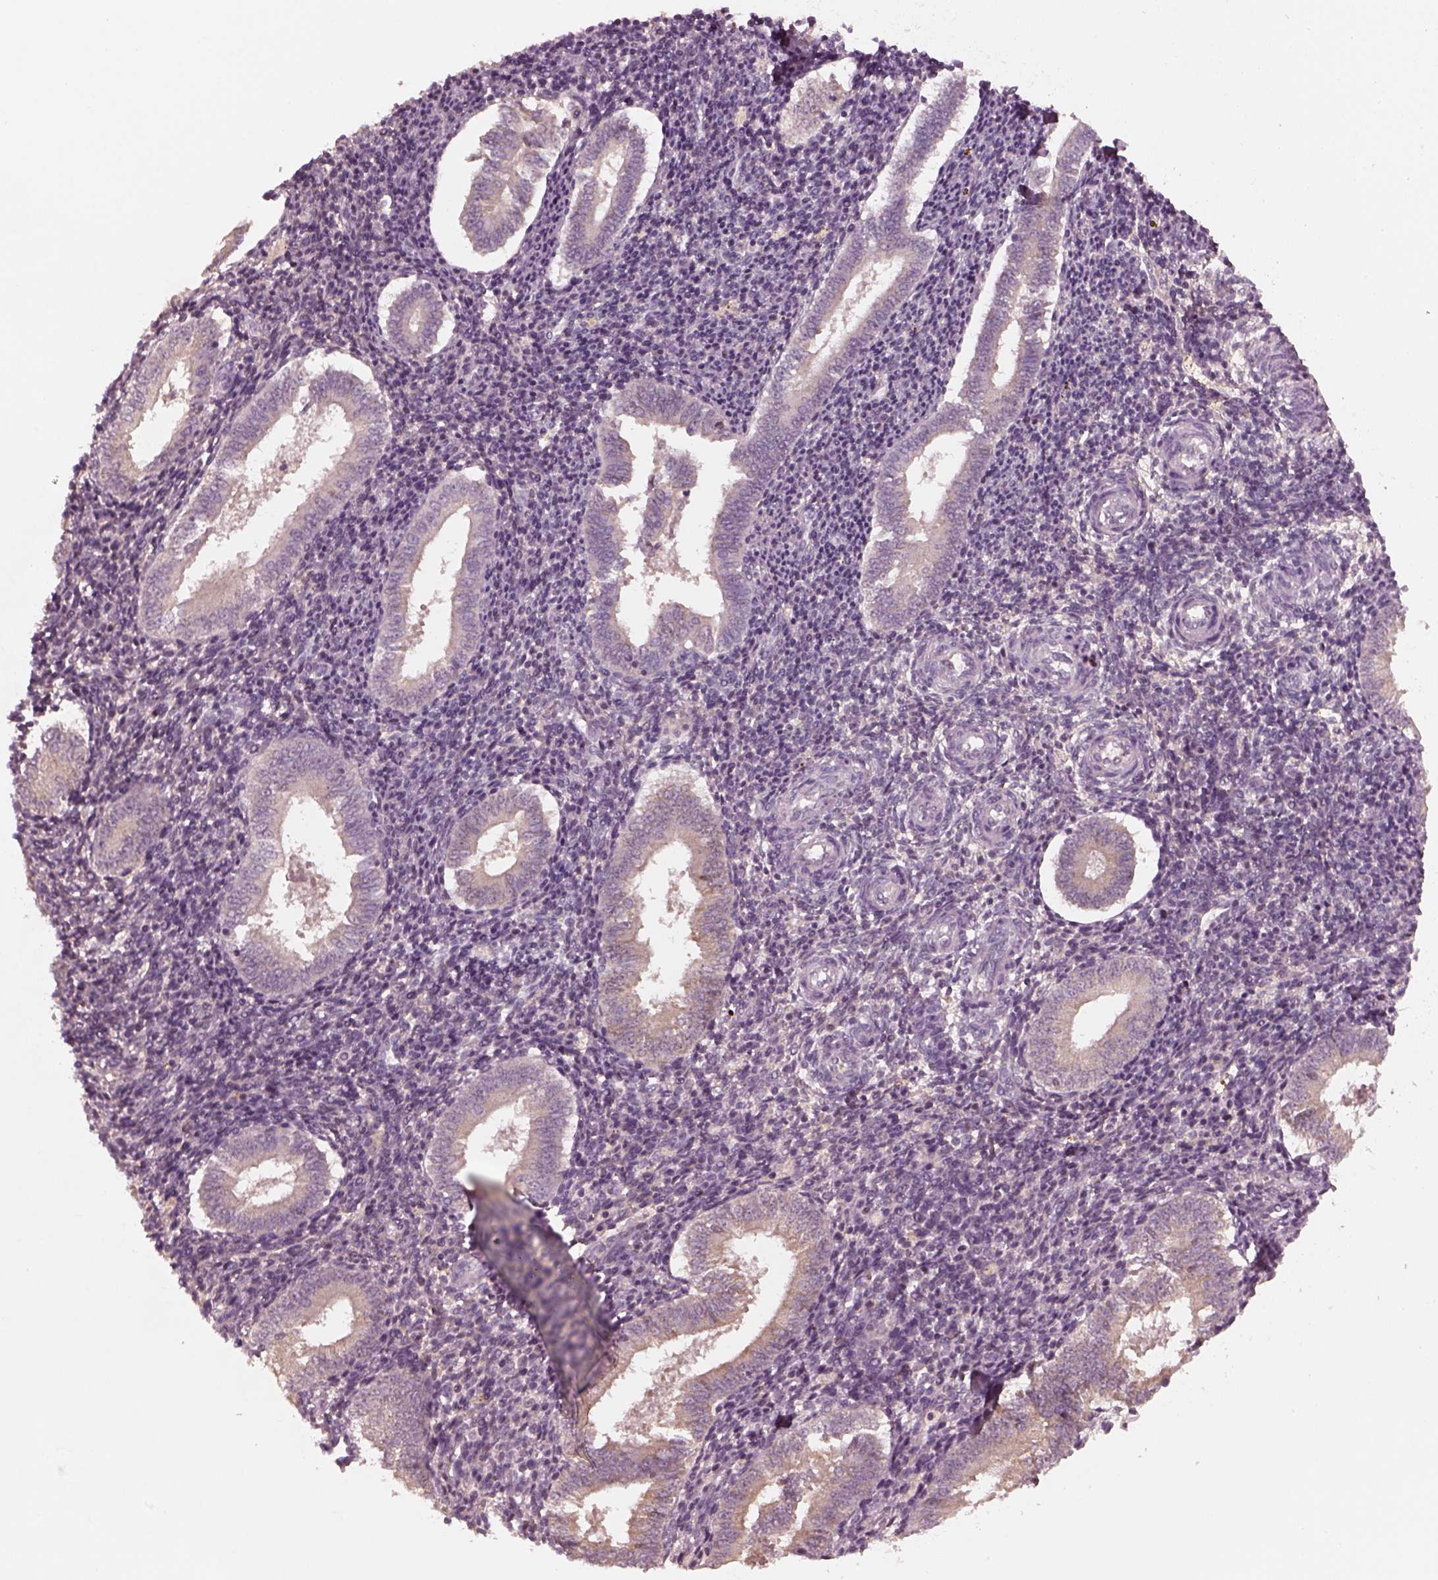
{"staining": {"intensity": "negative", "quantity": "none", "location": "none"}, "tissue": "endometrium", "cell_type": "Cells in endometrial stroma", "image_type": "normal", "snomed": [{"axis": "morphology", "description": "Normal tissue, NOS"}, {"axis": "topography", "description": "Endometrium"}], "caption": "Immunohistochemistry (IHC) histopathology image of benign endometrium: endometrium stained with DAB (3,3'-diaminobenzidine) demonstrates no significant protein staining in cells in endometrial stroma.", "gene": "PORCN", "patient": {"sex": "female", "age": 25}}